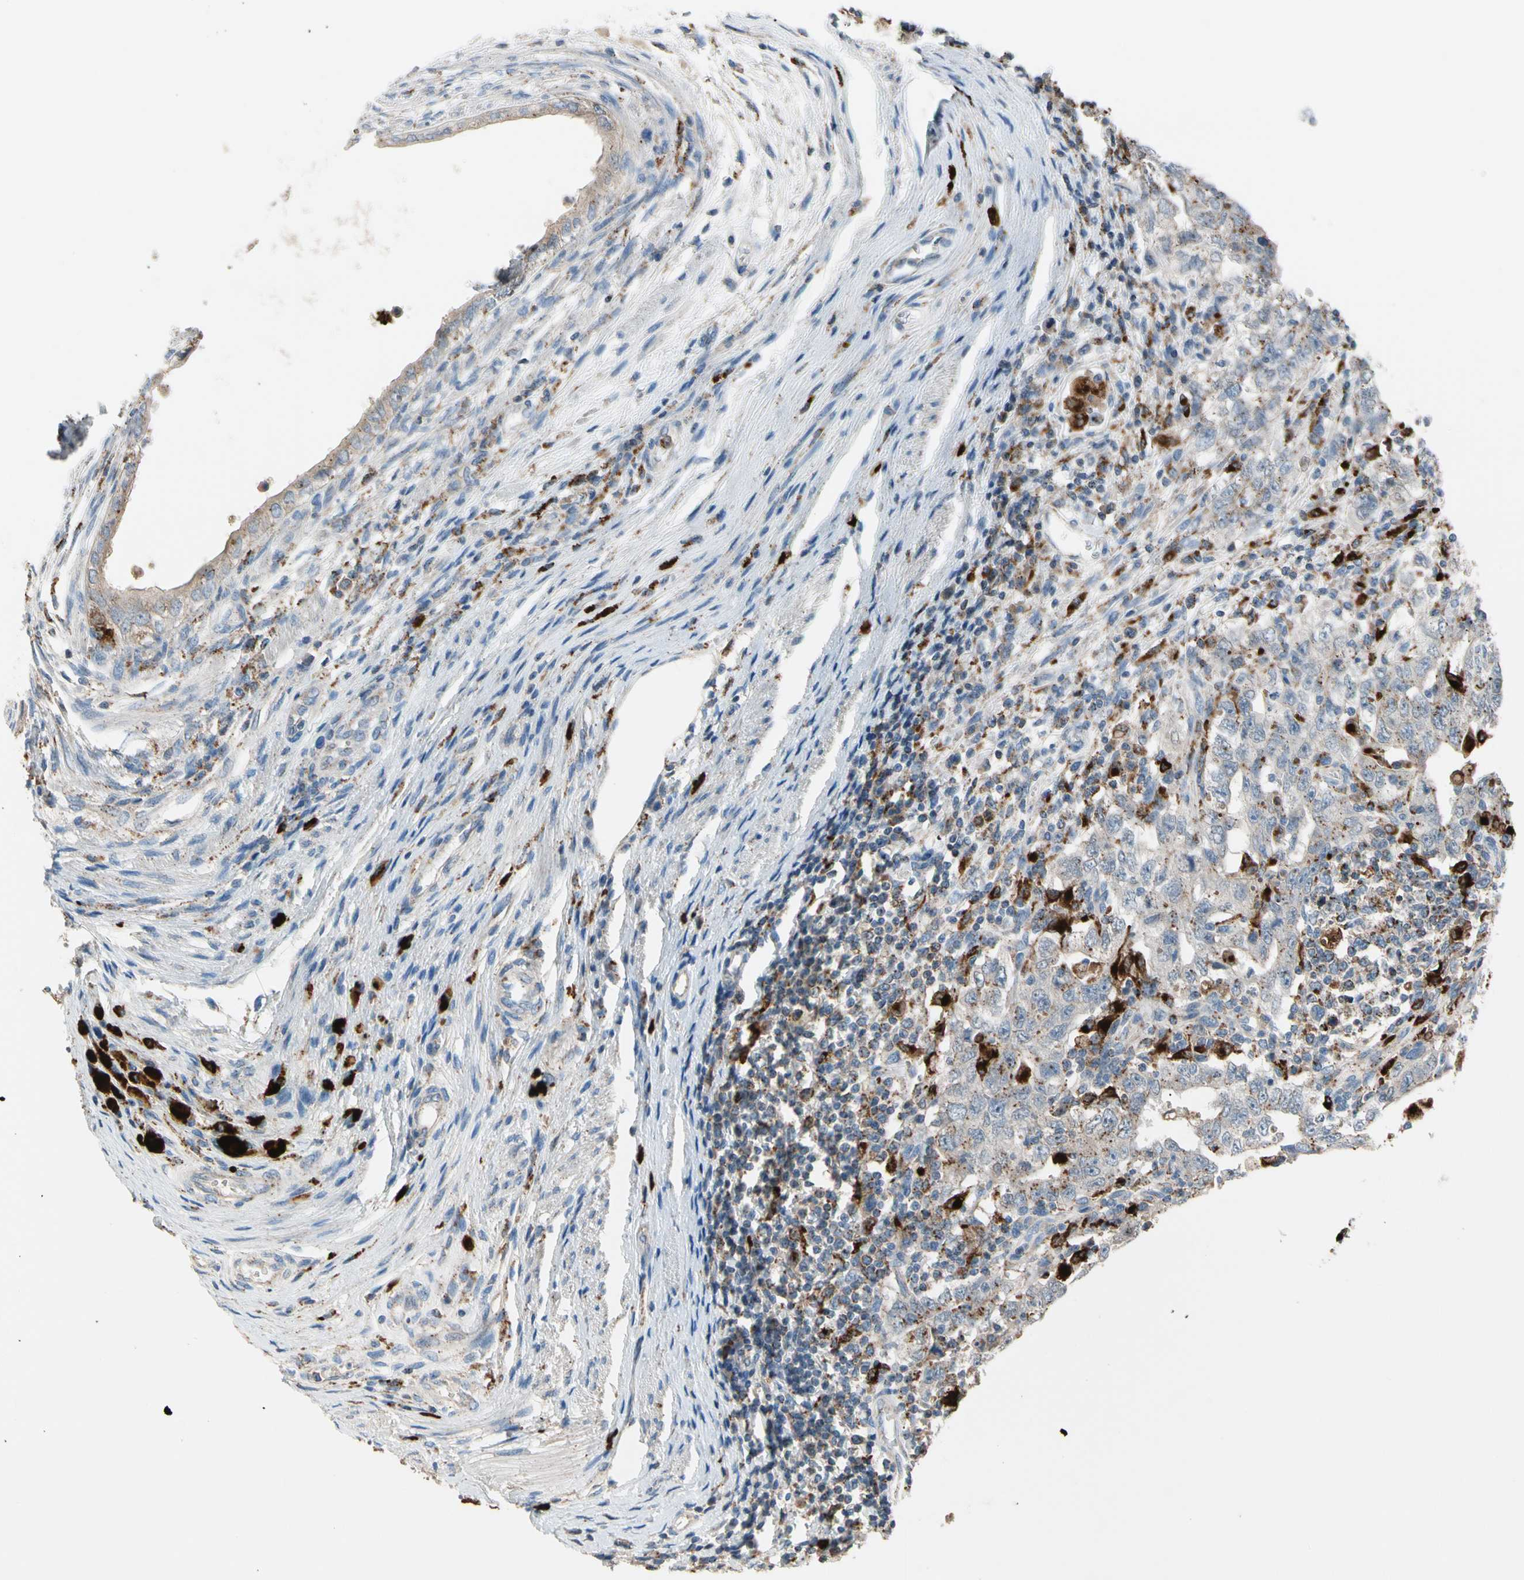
{"staining": {"intensity": "moderate", "quantity": "<25%", "location": "cytoplasmic/membranous"}, "tissue": "testis cancer", "cell_type": "Tumor cells", "image_type": "cancer", "snomed": [{"axis": "morphology", "description": "Carcinoma, Embryonal, NOS"}, {"axis": "topography", "description": "Testis"}], "caption": "DAB immunohistochemical staining of testis cancer shows moderate cytoplasmic/membranous protein positivity in about <25% of tumor cells. (Brightfield microscopy of DAB IHC at high magnification).", "gene": "GM2A", "patient": {"sex": "male", "age": 26}}